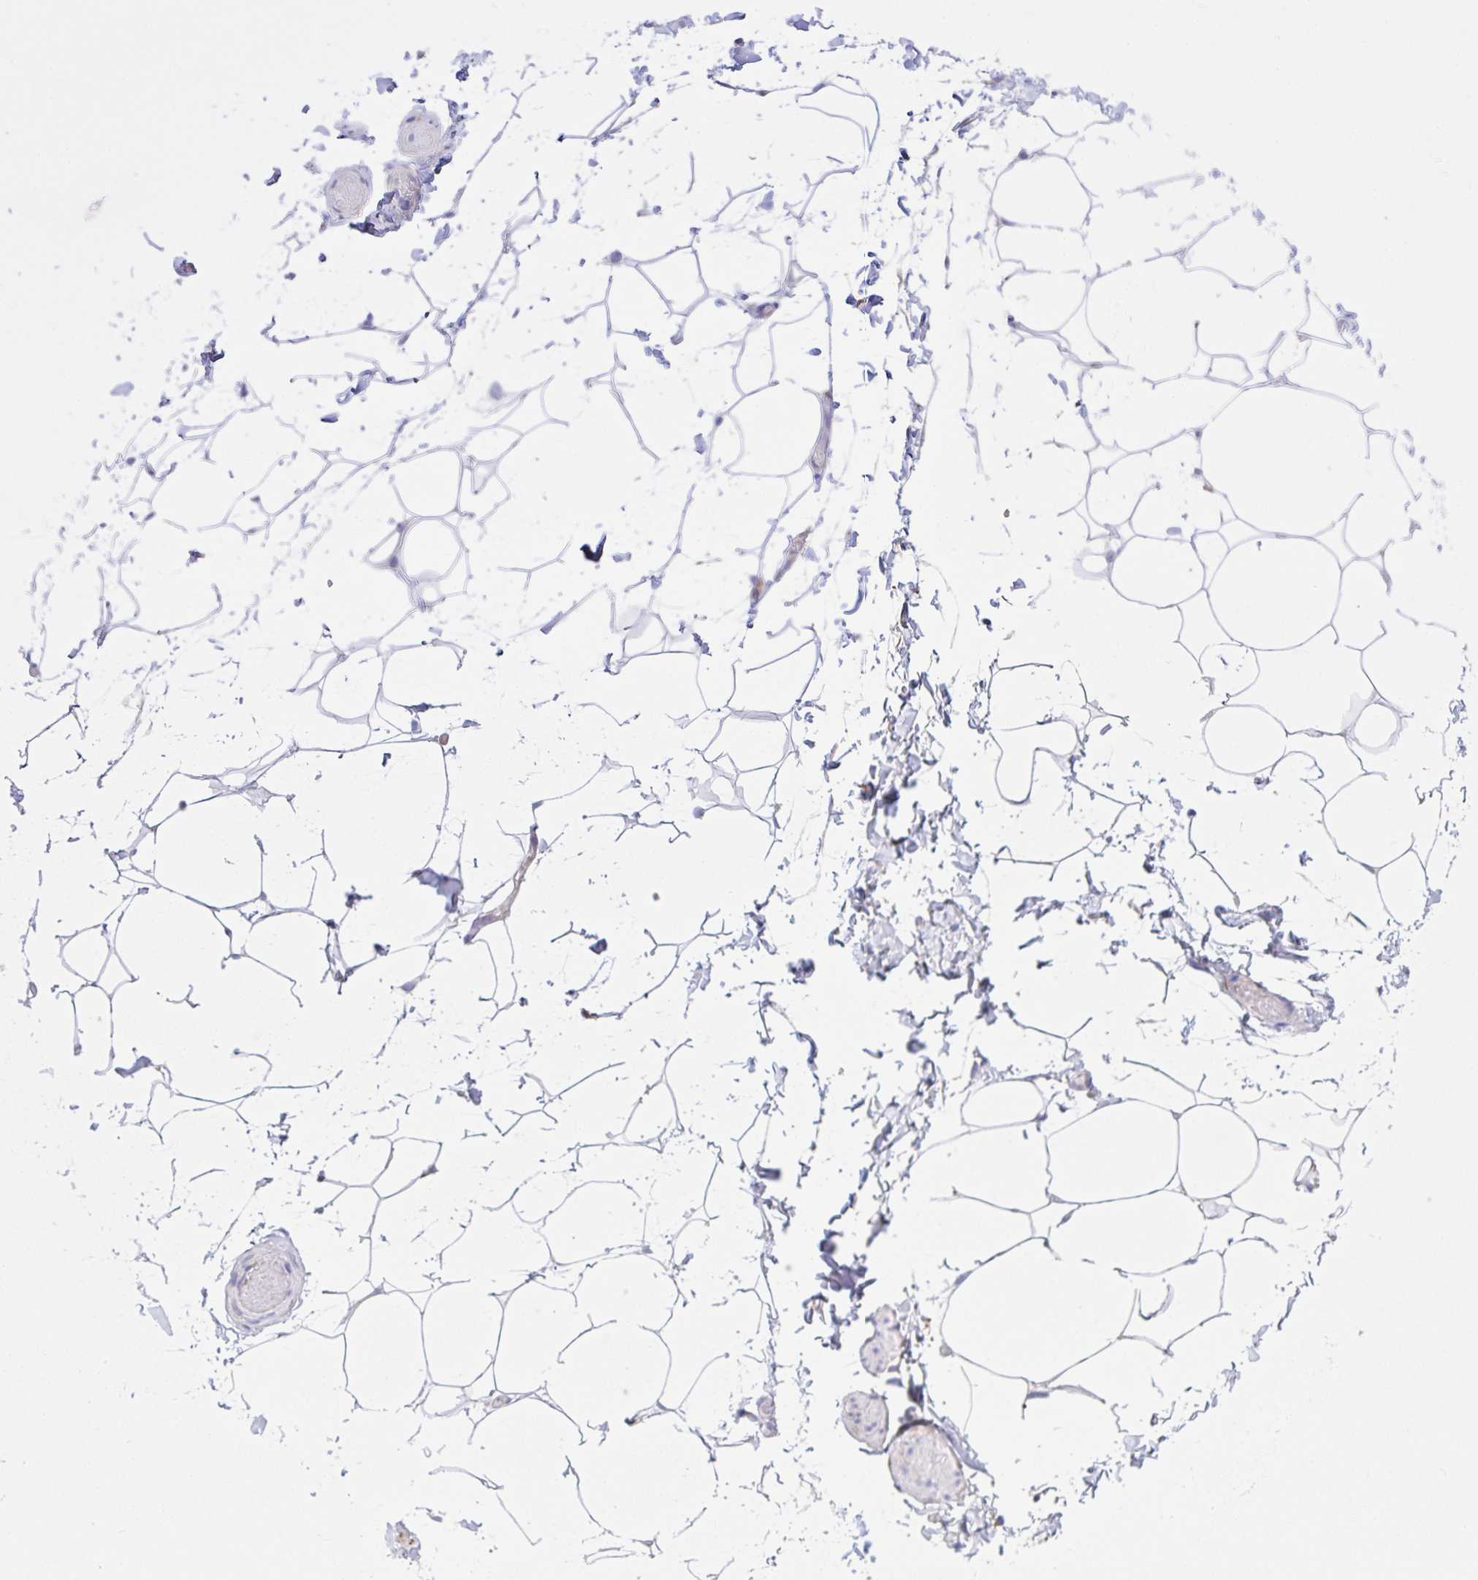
{"staining": {"intensity": "negative", "quantity": "none", "location": "none"}, "tissue": "adipose tissue", "cell_type": "Adipocytes", "image_type": "normal", "snomed": [{"axis": "morphology", "description": "Normal tissue, NOS"}, {"axis": "topography", "description": "Soft tissue"}, {"axis": "topography", "description": "Adipose tissue"}, {"axis": "topography", "description": "Vascular tissue"}, {"axis": "topography", "description": "Peripheral nerve tissue"}], "caption": "An IHC histopathology image of benign adipose tissue is shown. There is no staining in adipocytes of adipose tissue. (Stains: DAB immunohistochemistry with hematoxylin counter stain, Microscopy: brightfield microscopy at high magnification).", "gene": "OR51M1", "patient": {"sex": "male", "age": 29}}